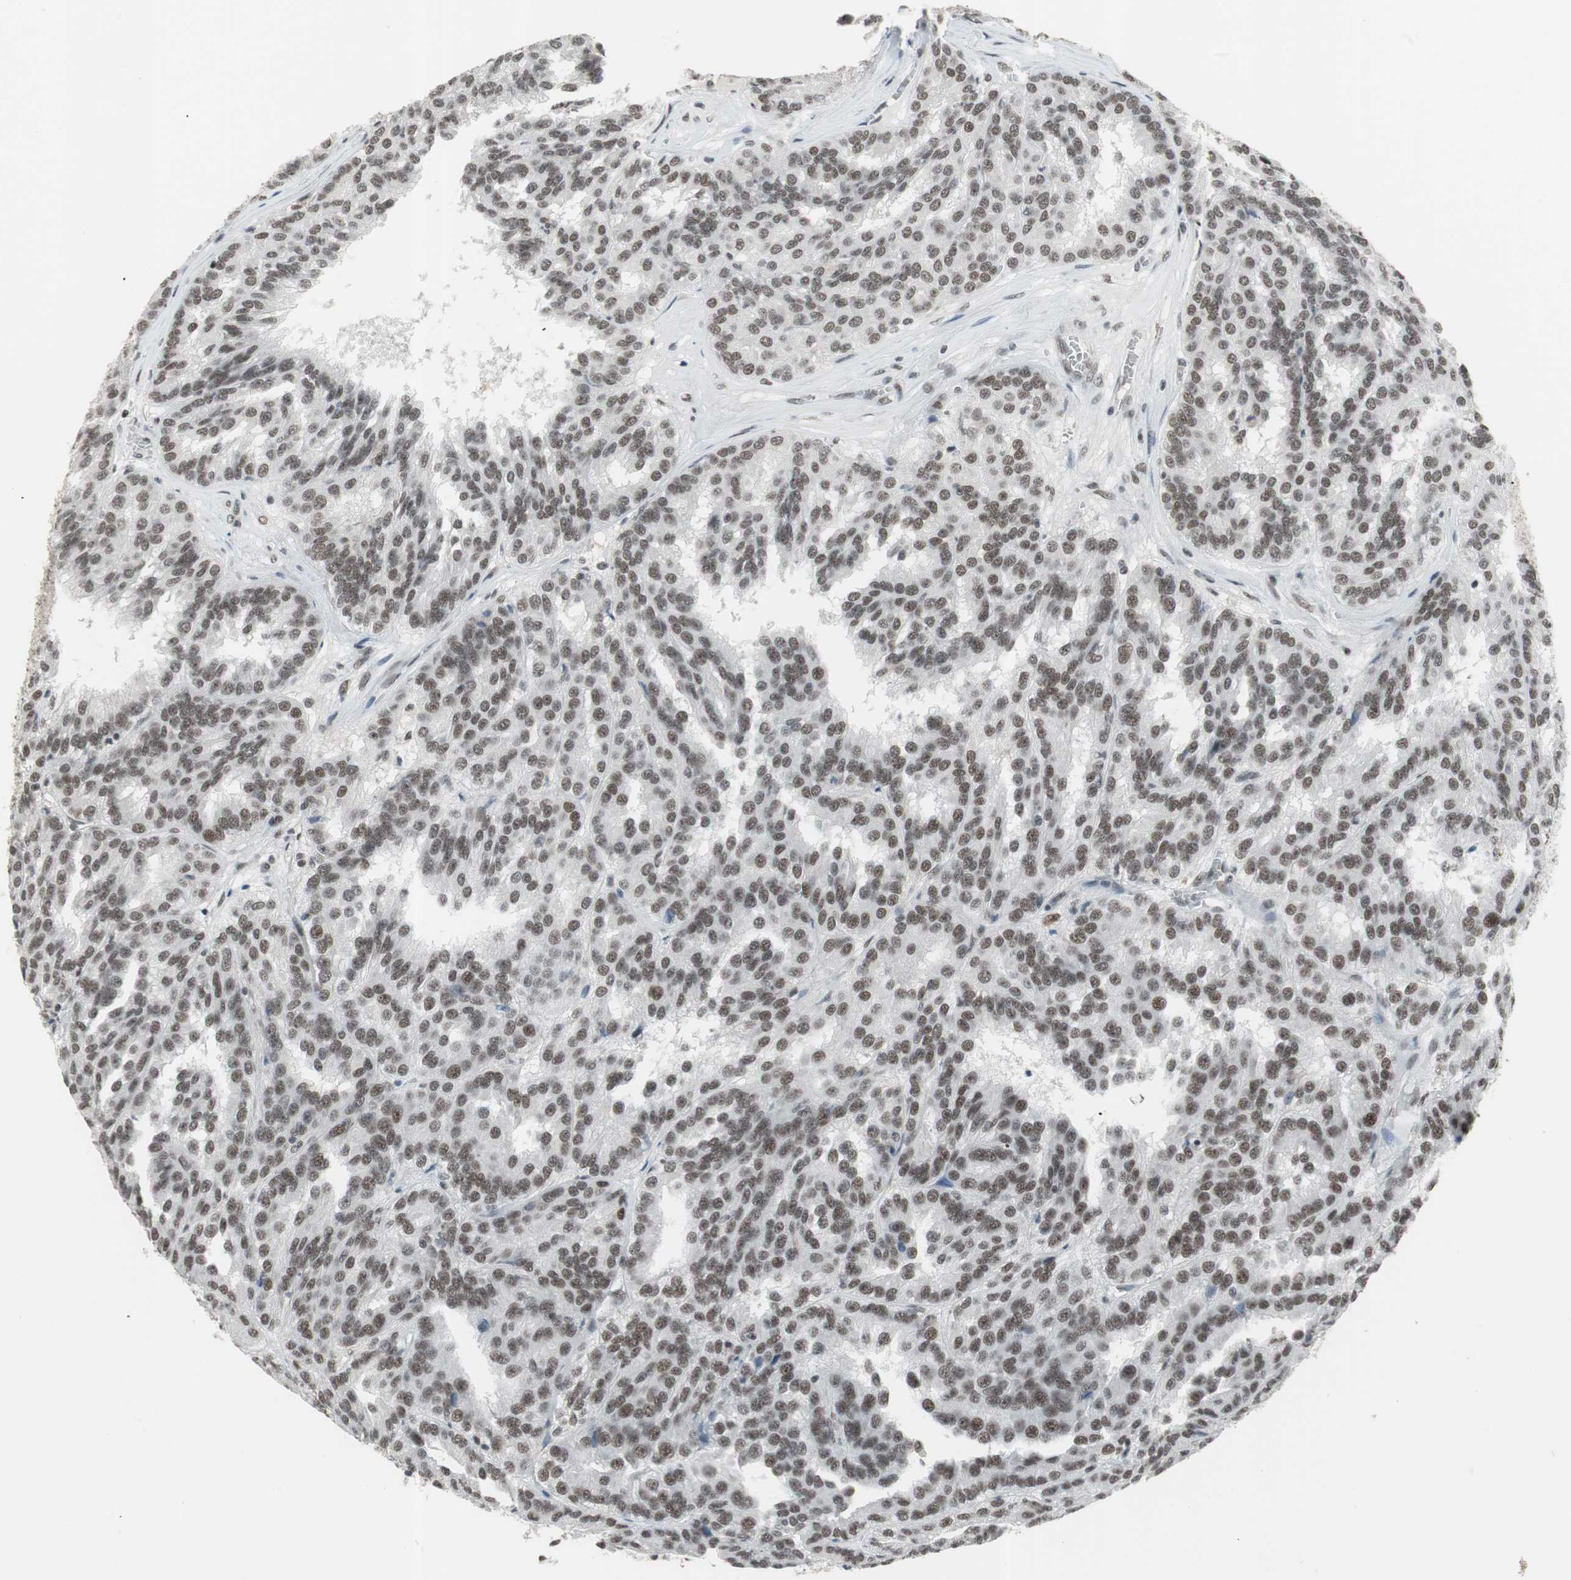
{"staining": {"intensity": "moderate", "quantity": ">75%", "location": "nuclear"}, "tissue": "renal cancer", "cell_type": "Tumor cells", "image_type": "cancer", "snomed": [{"axis": "morphology", "description": "Adenocarcinoma, NOS"}, {"axis": "topography", "description": "Kidney"}], "caption": "DAB immunohistochemical staining of human renal cancer reveals moderate nuclear protein positivity in about >75% of tumor cells.", "gene": "RTF1", "patient": {"sex": "male", "age": 46}}